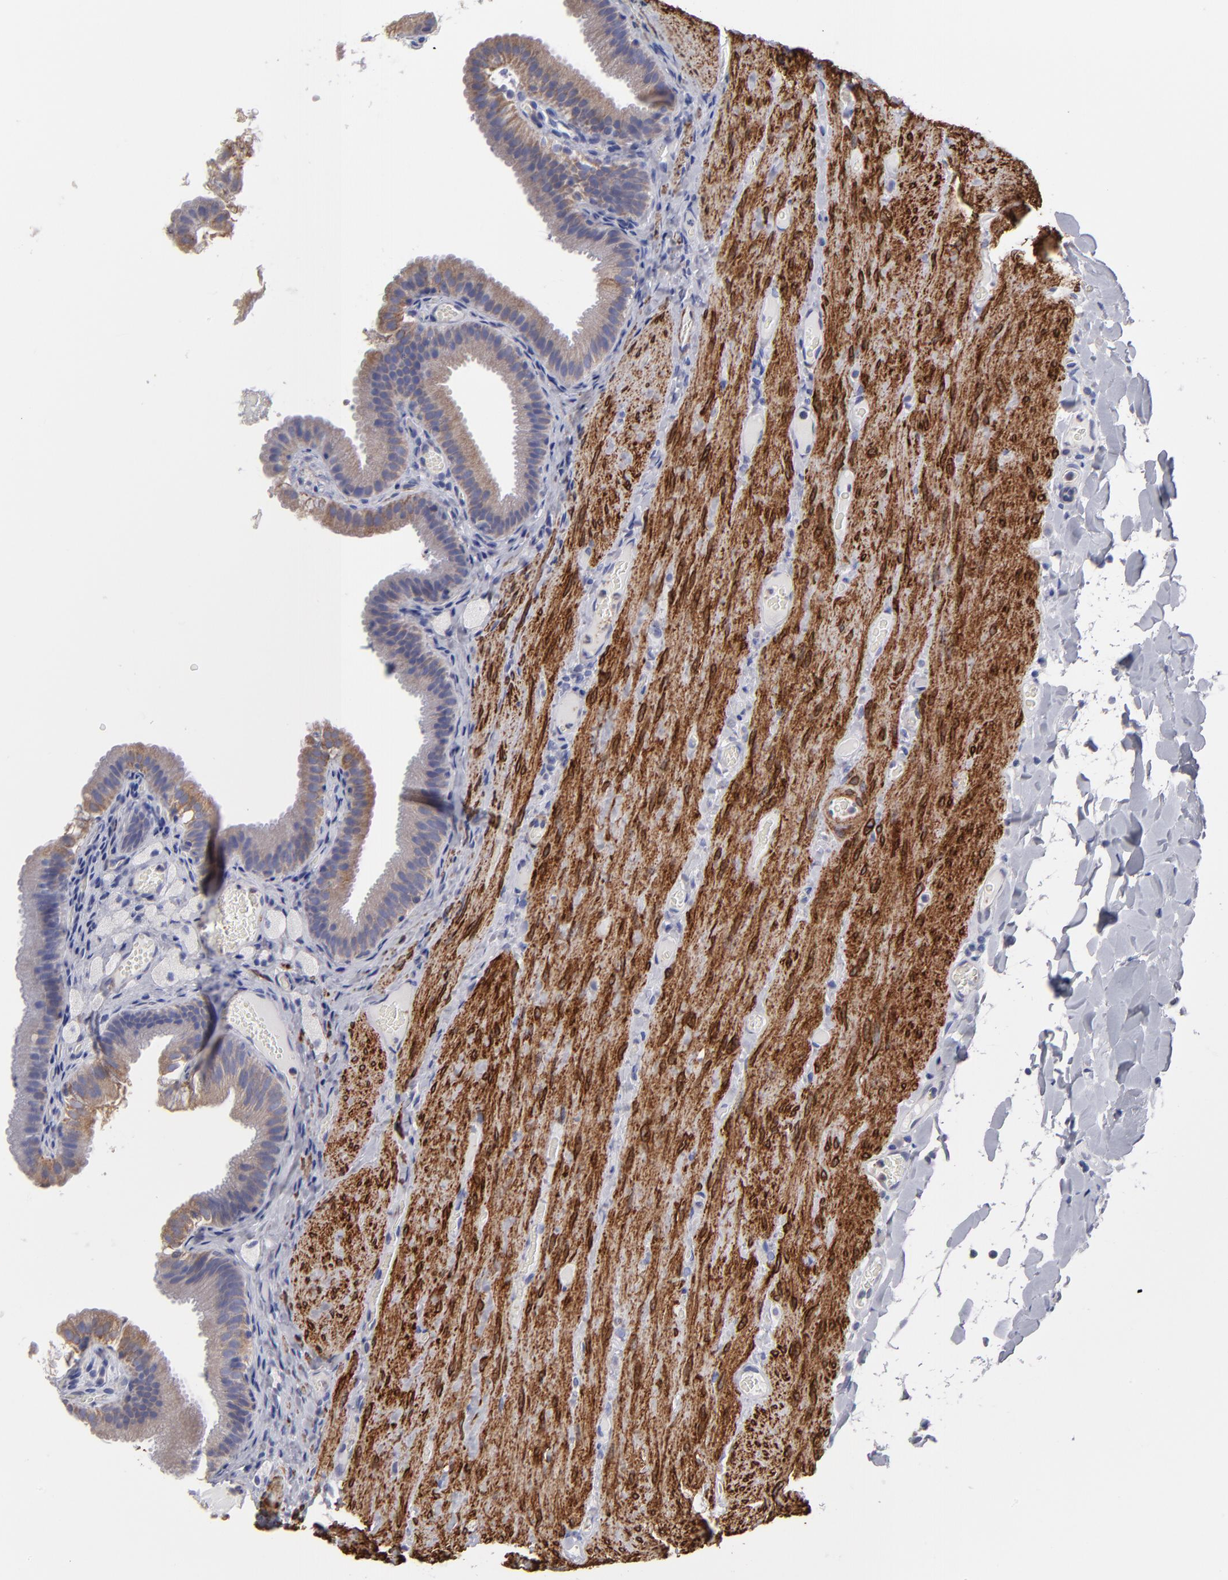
{"staining": {"intensity": "moderate", "quantity": ">75%", "location": "cytoplasmic/membranous"}, "tissue": "gallbladder", "cell_type": "Glandular cells", "image_type": "normal", "snomed": [{"axis": "morphology", "description": "Normal tissue, NOS"}, {"axis": "topography", "description": "Gallbladder"}], "caption": "Moderate cytoplasmic/membranous expression is seen in about >75% of glandular cells in benign gallbladder. The staining was performed using DAB to visualize the protein expression in brown, while the nuclei were stained in blue with hematoxylin (Magnification: 20x).", "gene": "SLMAP", "patient": {"sex": "female", "age": 24}}